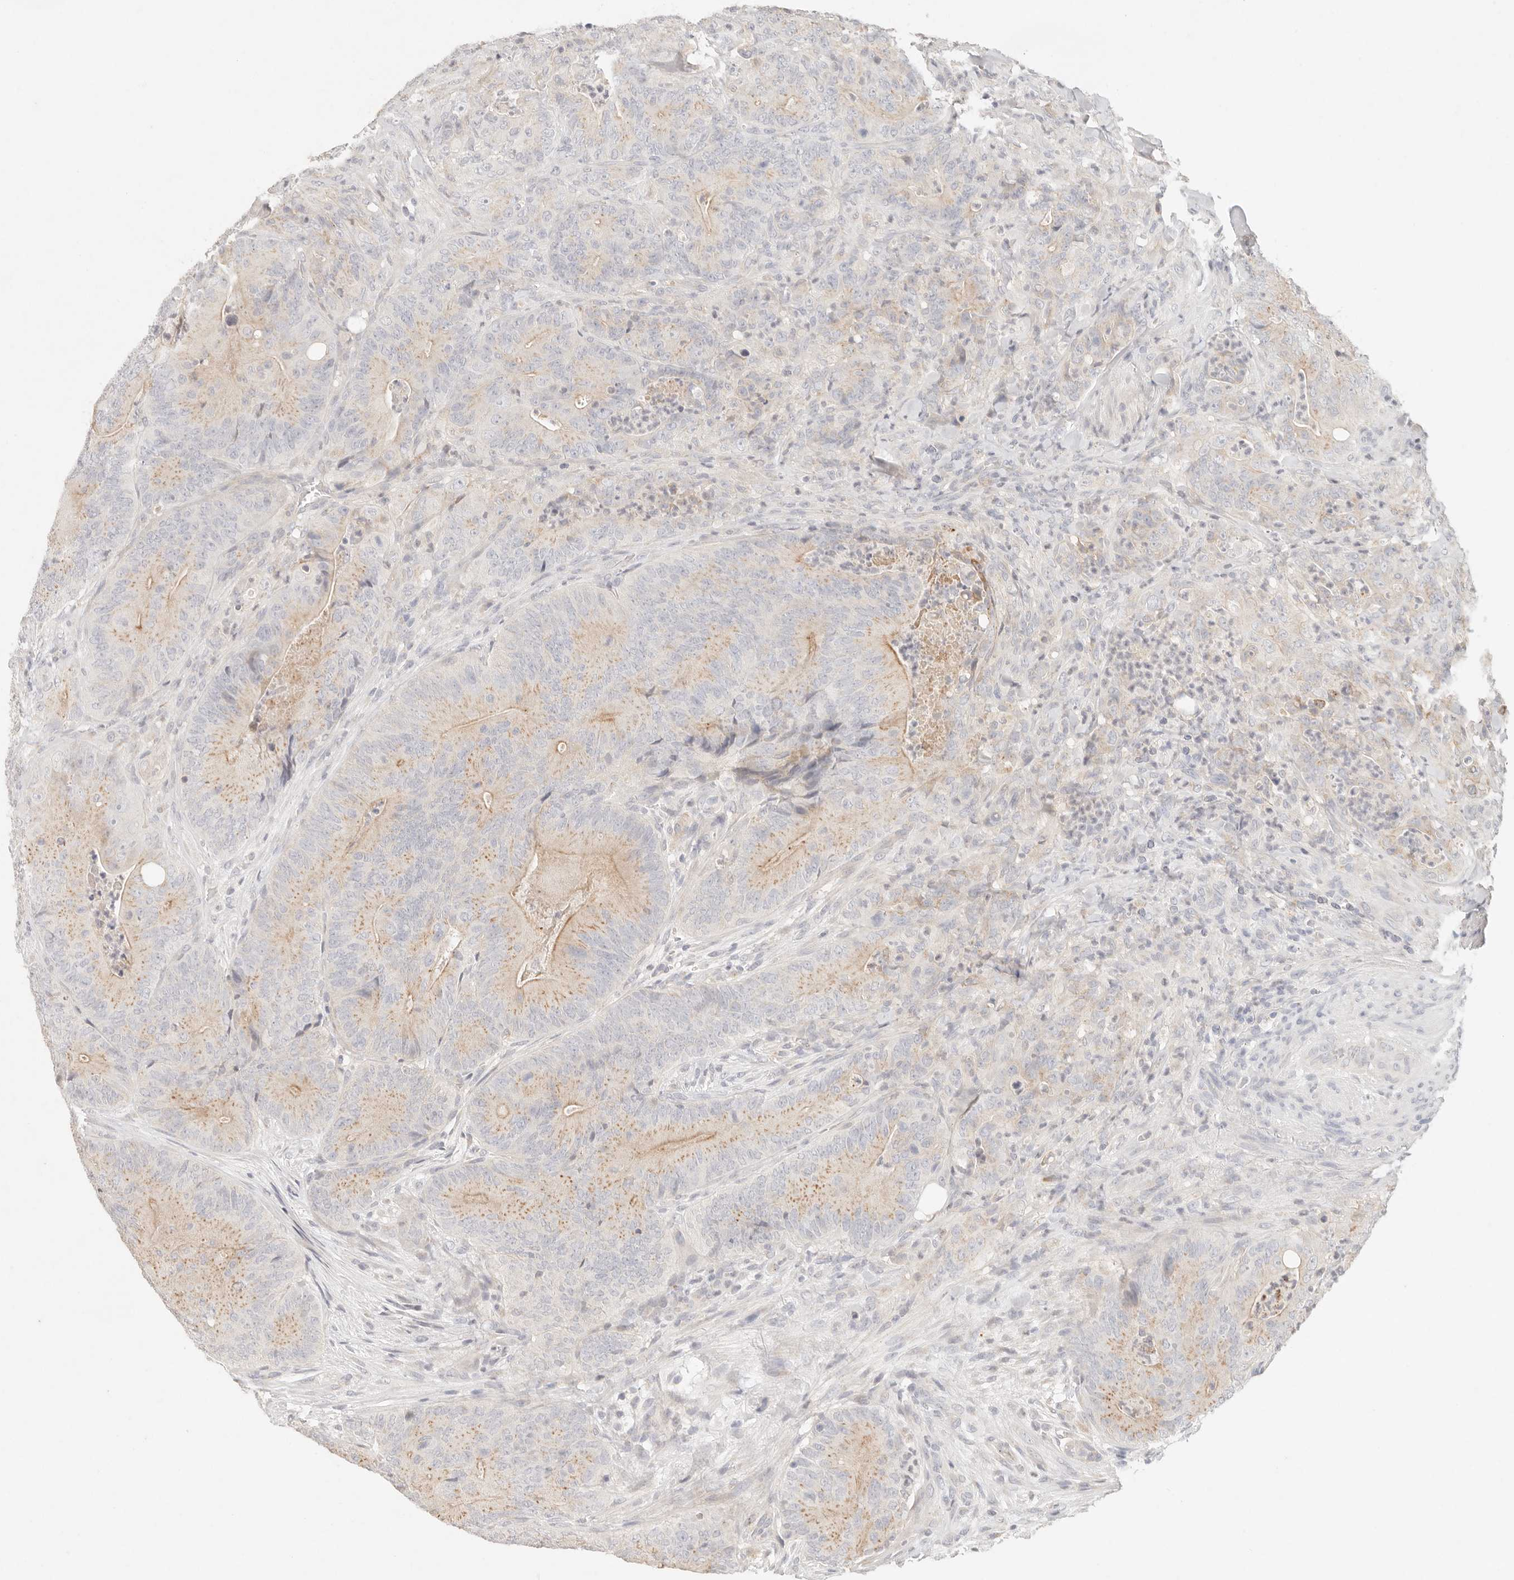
{"staining": {"intensity": "weak", "quantity": "25%-75%", "location": "cytoplasmic/membranous"}, "tissue": "colorectal cancer", "cell_type": "Tumor cells", "image_type": "cancer", "snomed": [{"axis": "morphology", "description": "Normal tissue, NOS"}, {"axis": "topography", "description": "Colon"}], "caption": "The micrograph demonstrates immunohistochemical staining of colorectal cancer. There is weak cytoplasmic/membranous expression is seen in approximately 25%-75% of tumor cells.", "gene": "CEP120", "patient": {"sex": "female", "age": 82}}